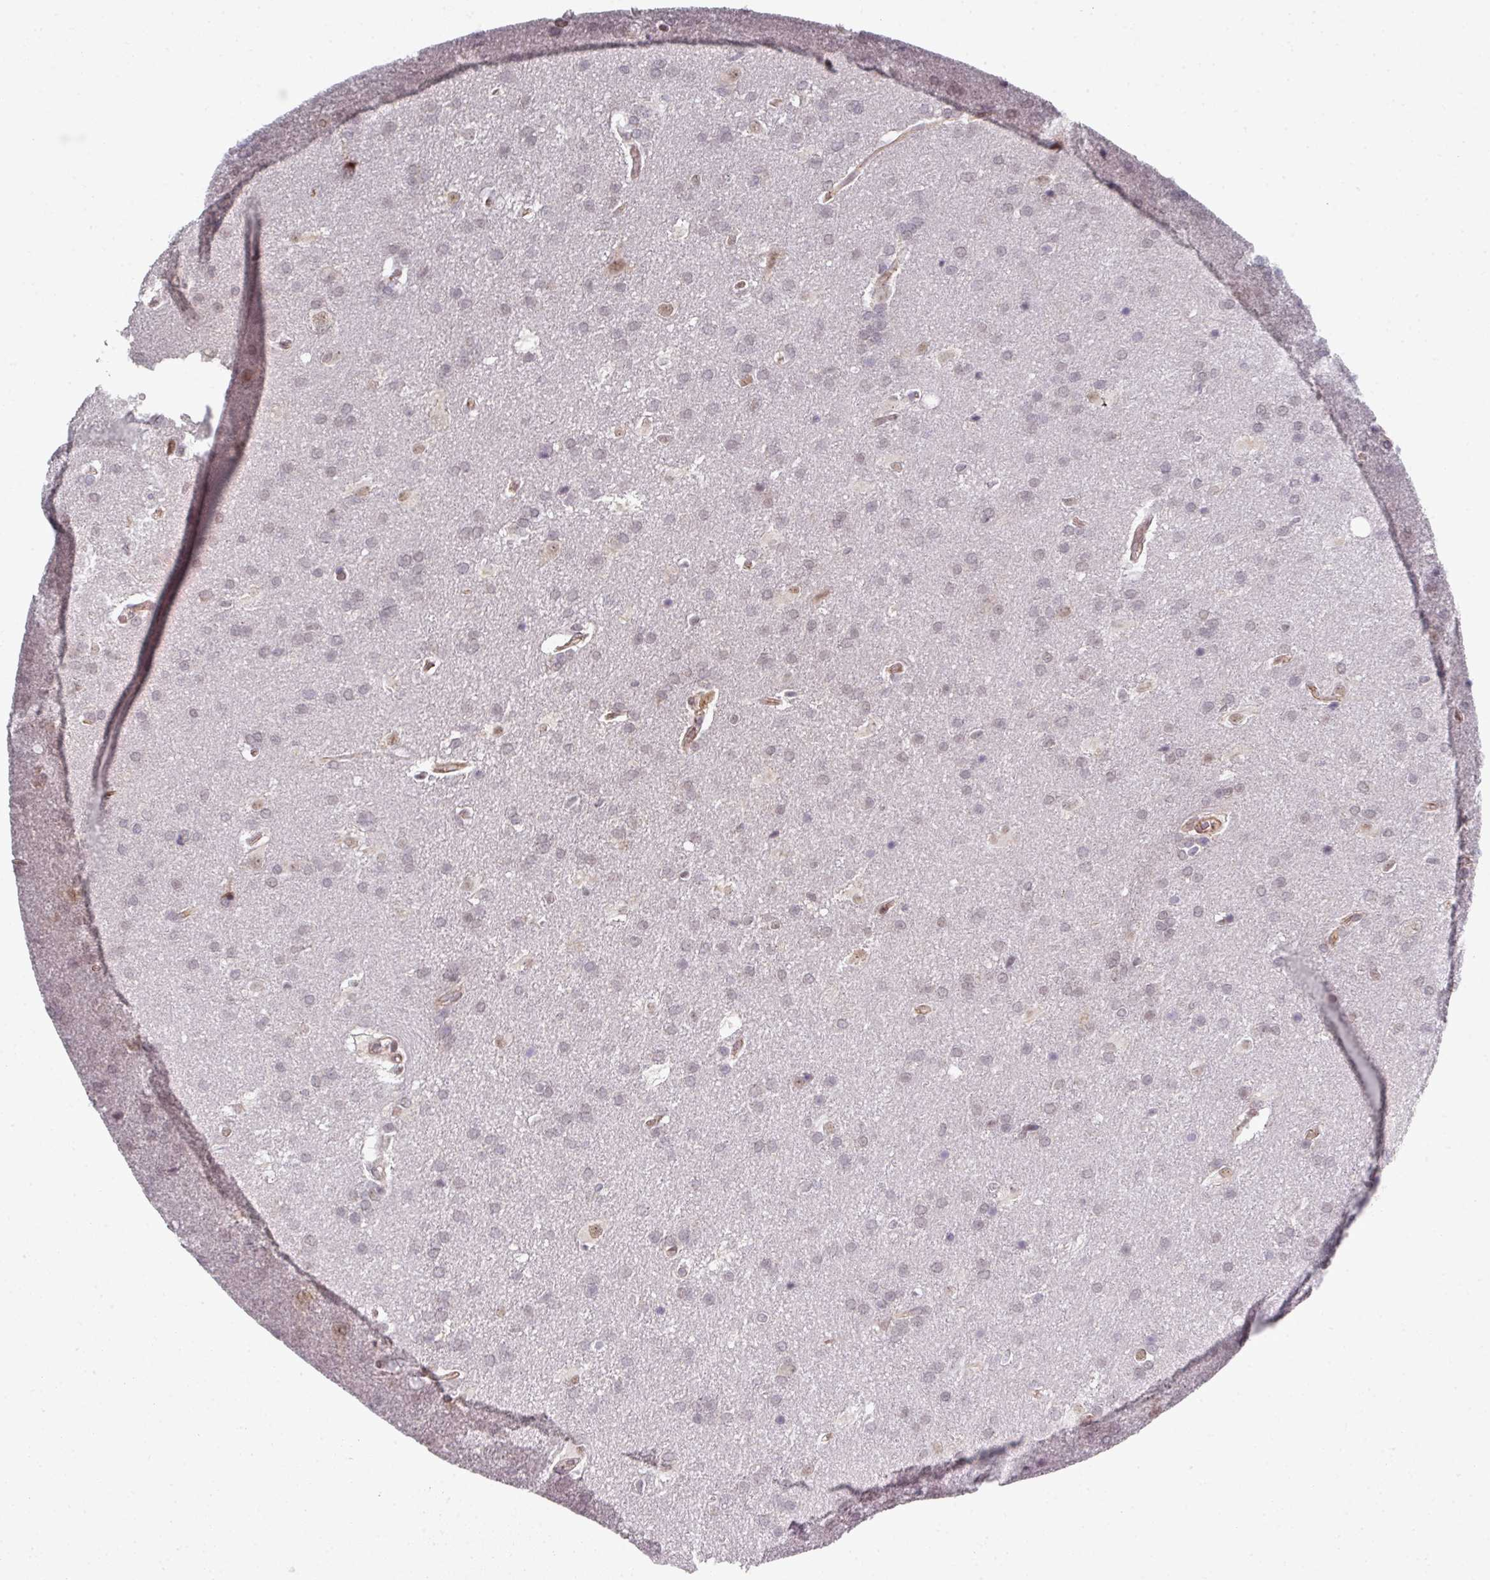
{"staining": {"intensity": "negative", "quantity": "none", "location": "none"}, "tissue": "glioma", "cell_type": "Tumor cells", "image_type": "cancer", "snomed": [{"axis": "morphology", "description": "Glioma, malignant, High grade"}, {"axis": "topography", "description": "Brain"}], "caption": "An image of human glioma is negative for staining in tumor cells.", "gene": "TMCC1", "patient": {"sex": "male", "age": 56}}